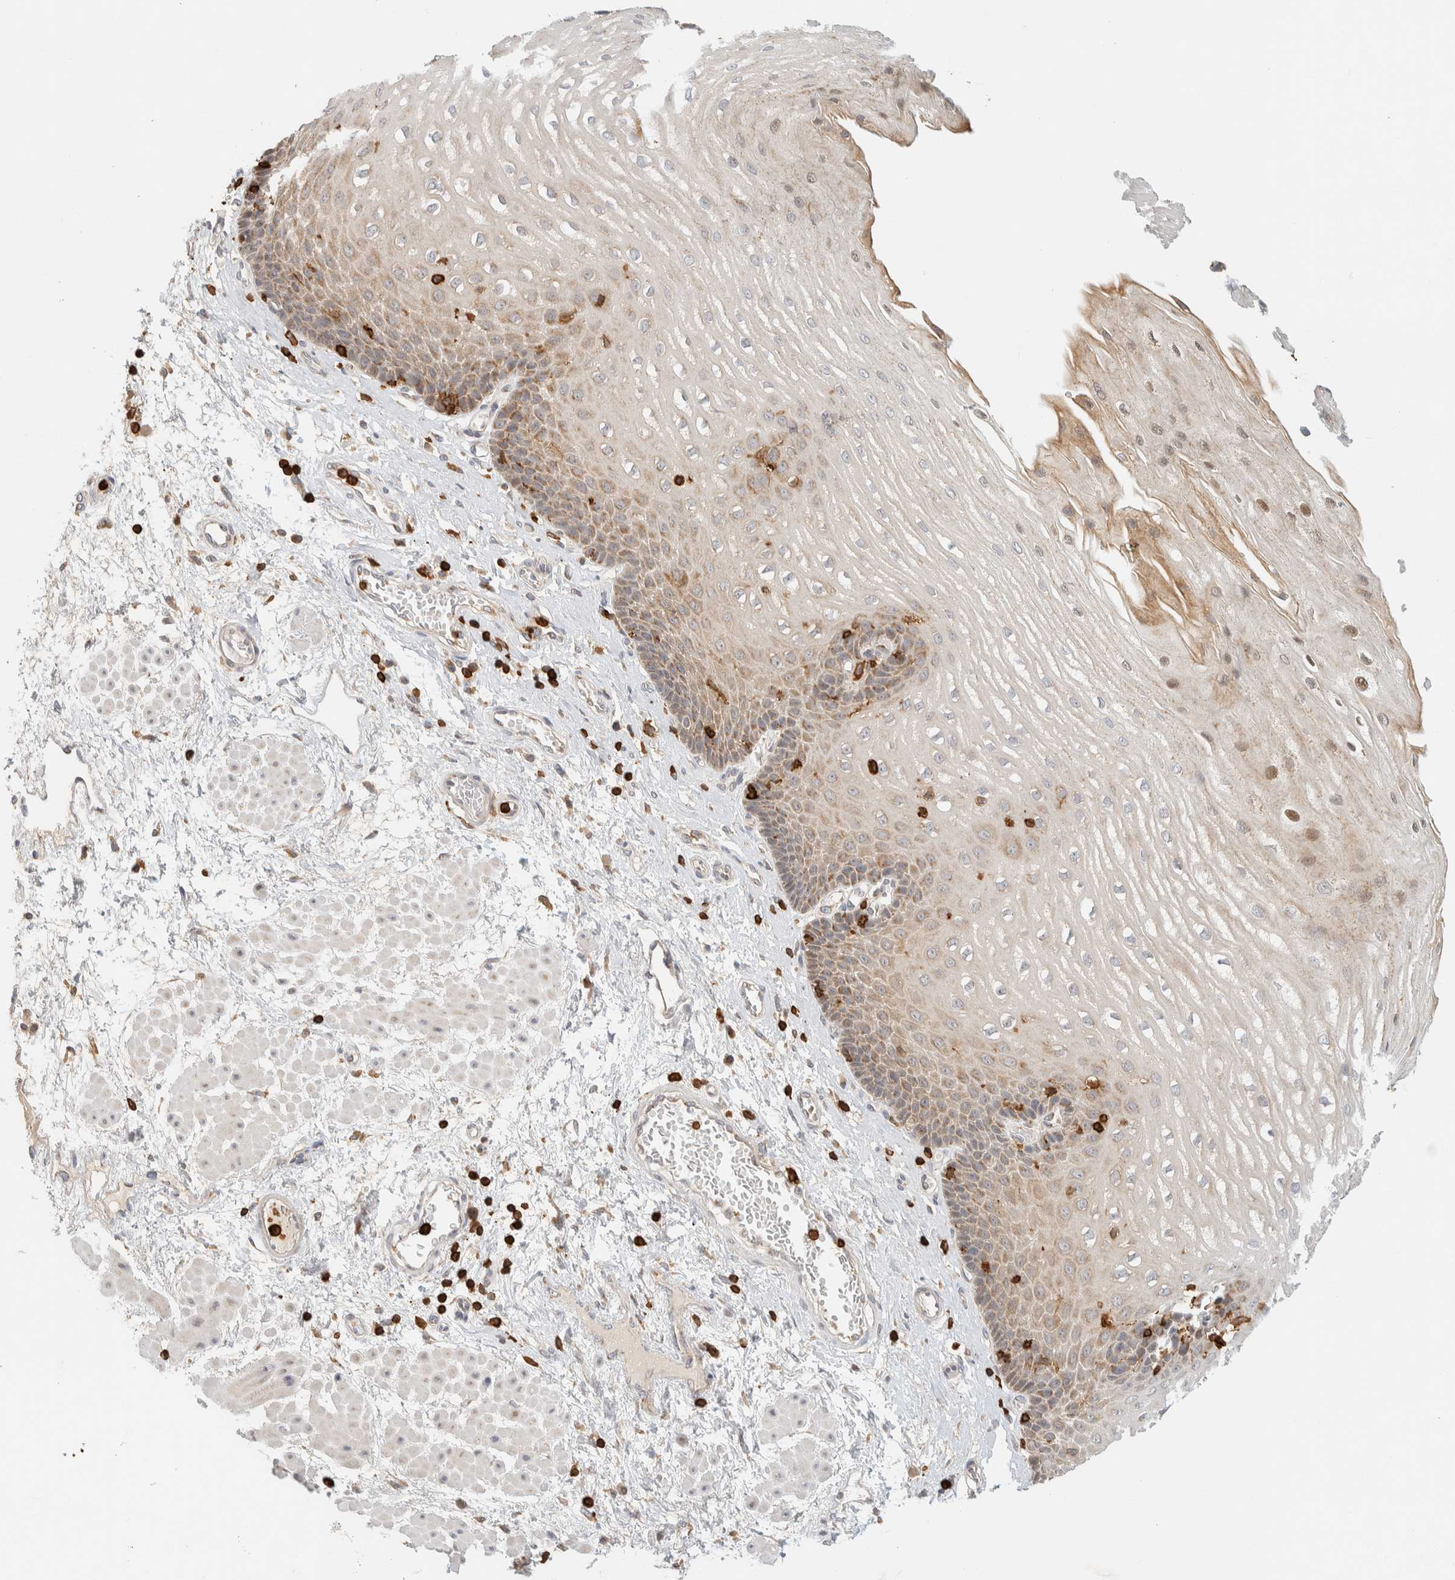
{"staining": {"intensity": "moderate", "quantity": ">75%", "location": "cytoplasmic/membranous"}, "tissue": "esophagus", "cell_type": "Squamous epithelial cells", "image_type": "normal", "snomed": [{"axis": "morphology", "description": "Normal tissue, NOS"}, {"axis": "topography", "description": "Esophagus"}], "caption": "A photomicrograph showing moderate cytoplasmic/membranous positivity in approximately >75% of squamous epithelial cells in benign esophagus, as visualized by brown immunohistochemical staining.", "gene": "RUNDC1", "patient": {"sex": "male", "age": 48}}